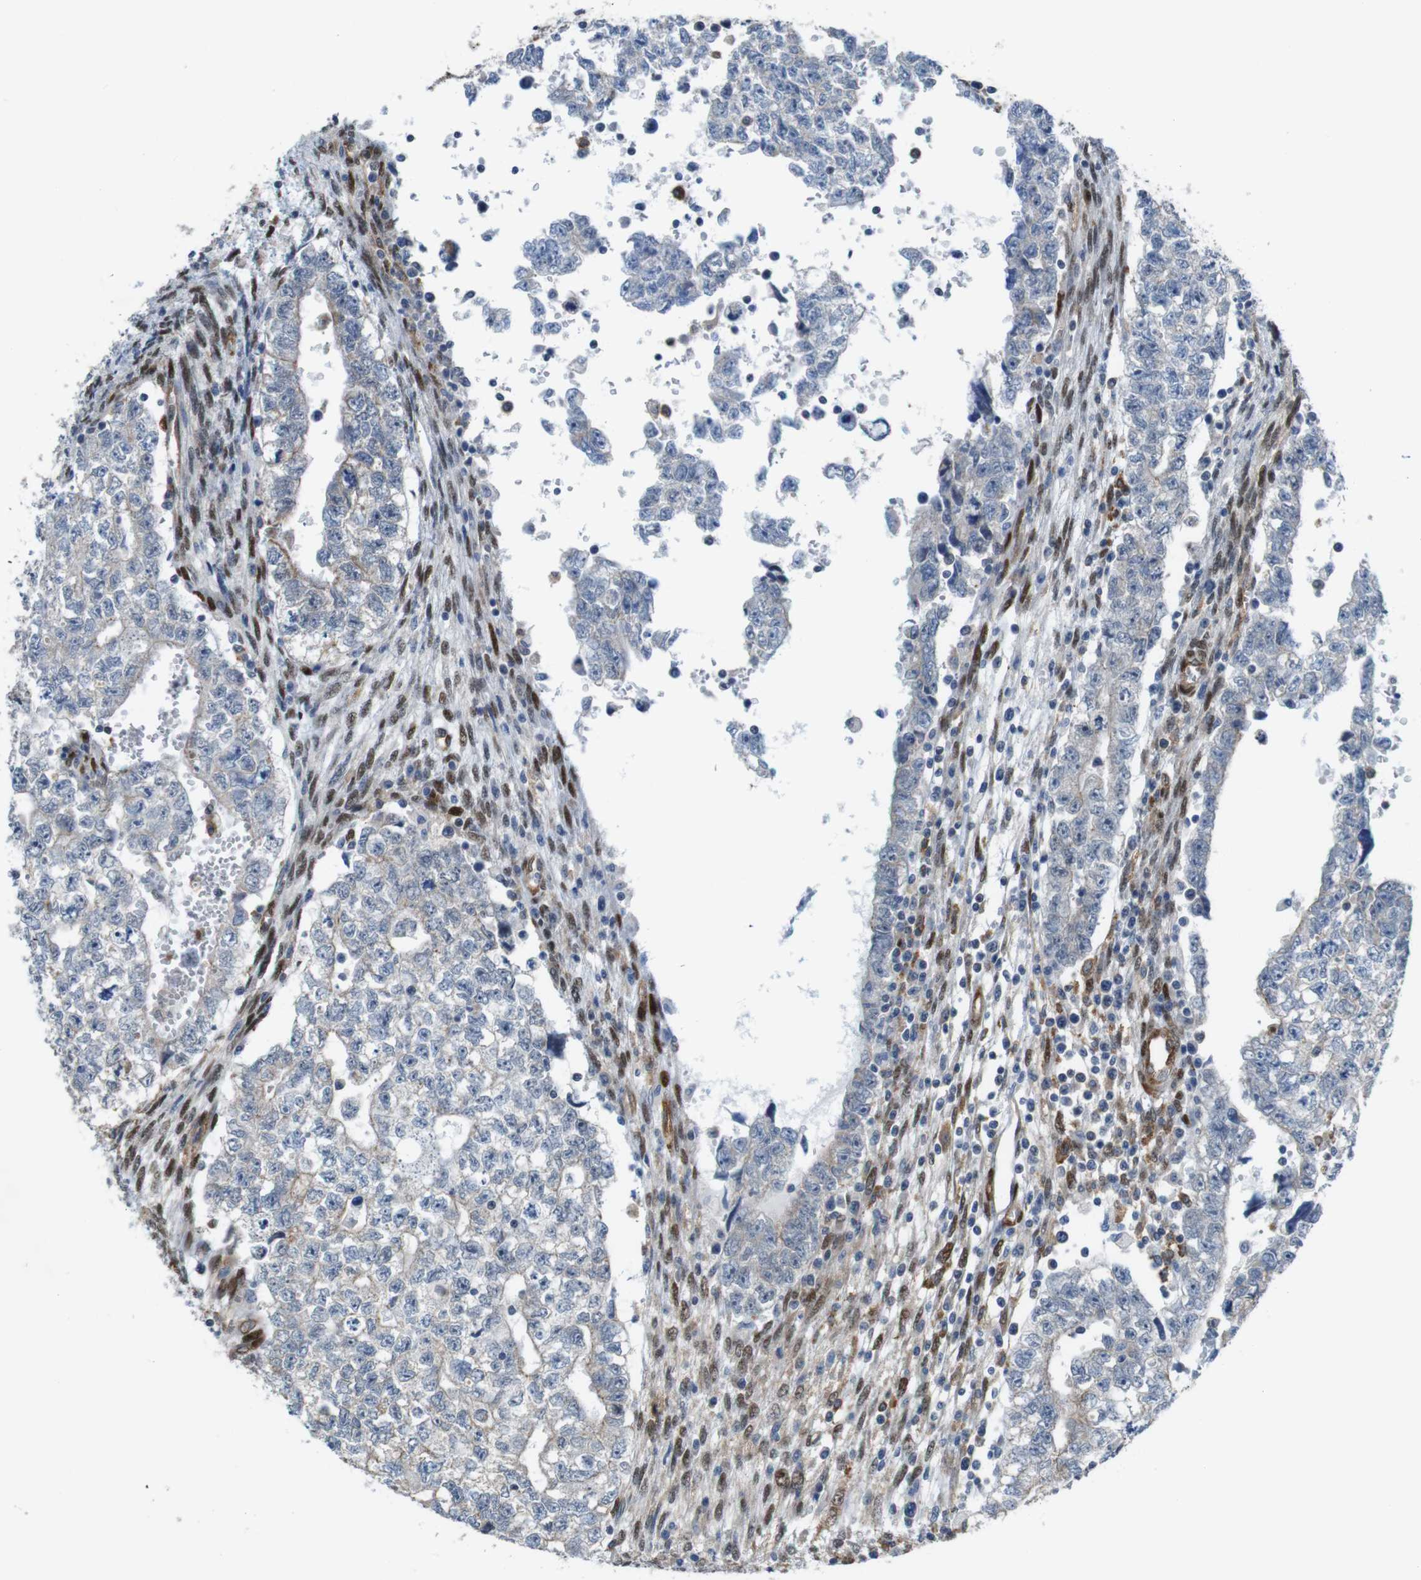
{"staining": {"intensity": "weak", "quantity": "<25%", "location": "cytoplasmic/membranous"}, "tissue": "testis cancer", "cell_type": "Tumor cells", "image_type": "cancer", "snomed": [{"axis": "morphology", "description": "Seminoma, NOS"}, {"axis": "morphology", "description": "Carcinoma, Embryonal, NOS"}, {"axis": "topography", "description": "Testis"}], "caption": "An image of human testis seminoma is negative for staining in tumor cells.", "gene": "PTGER4", "patient": {"sex": "male", "age": 38}}